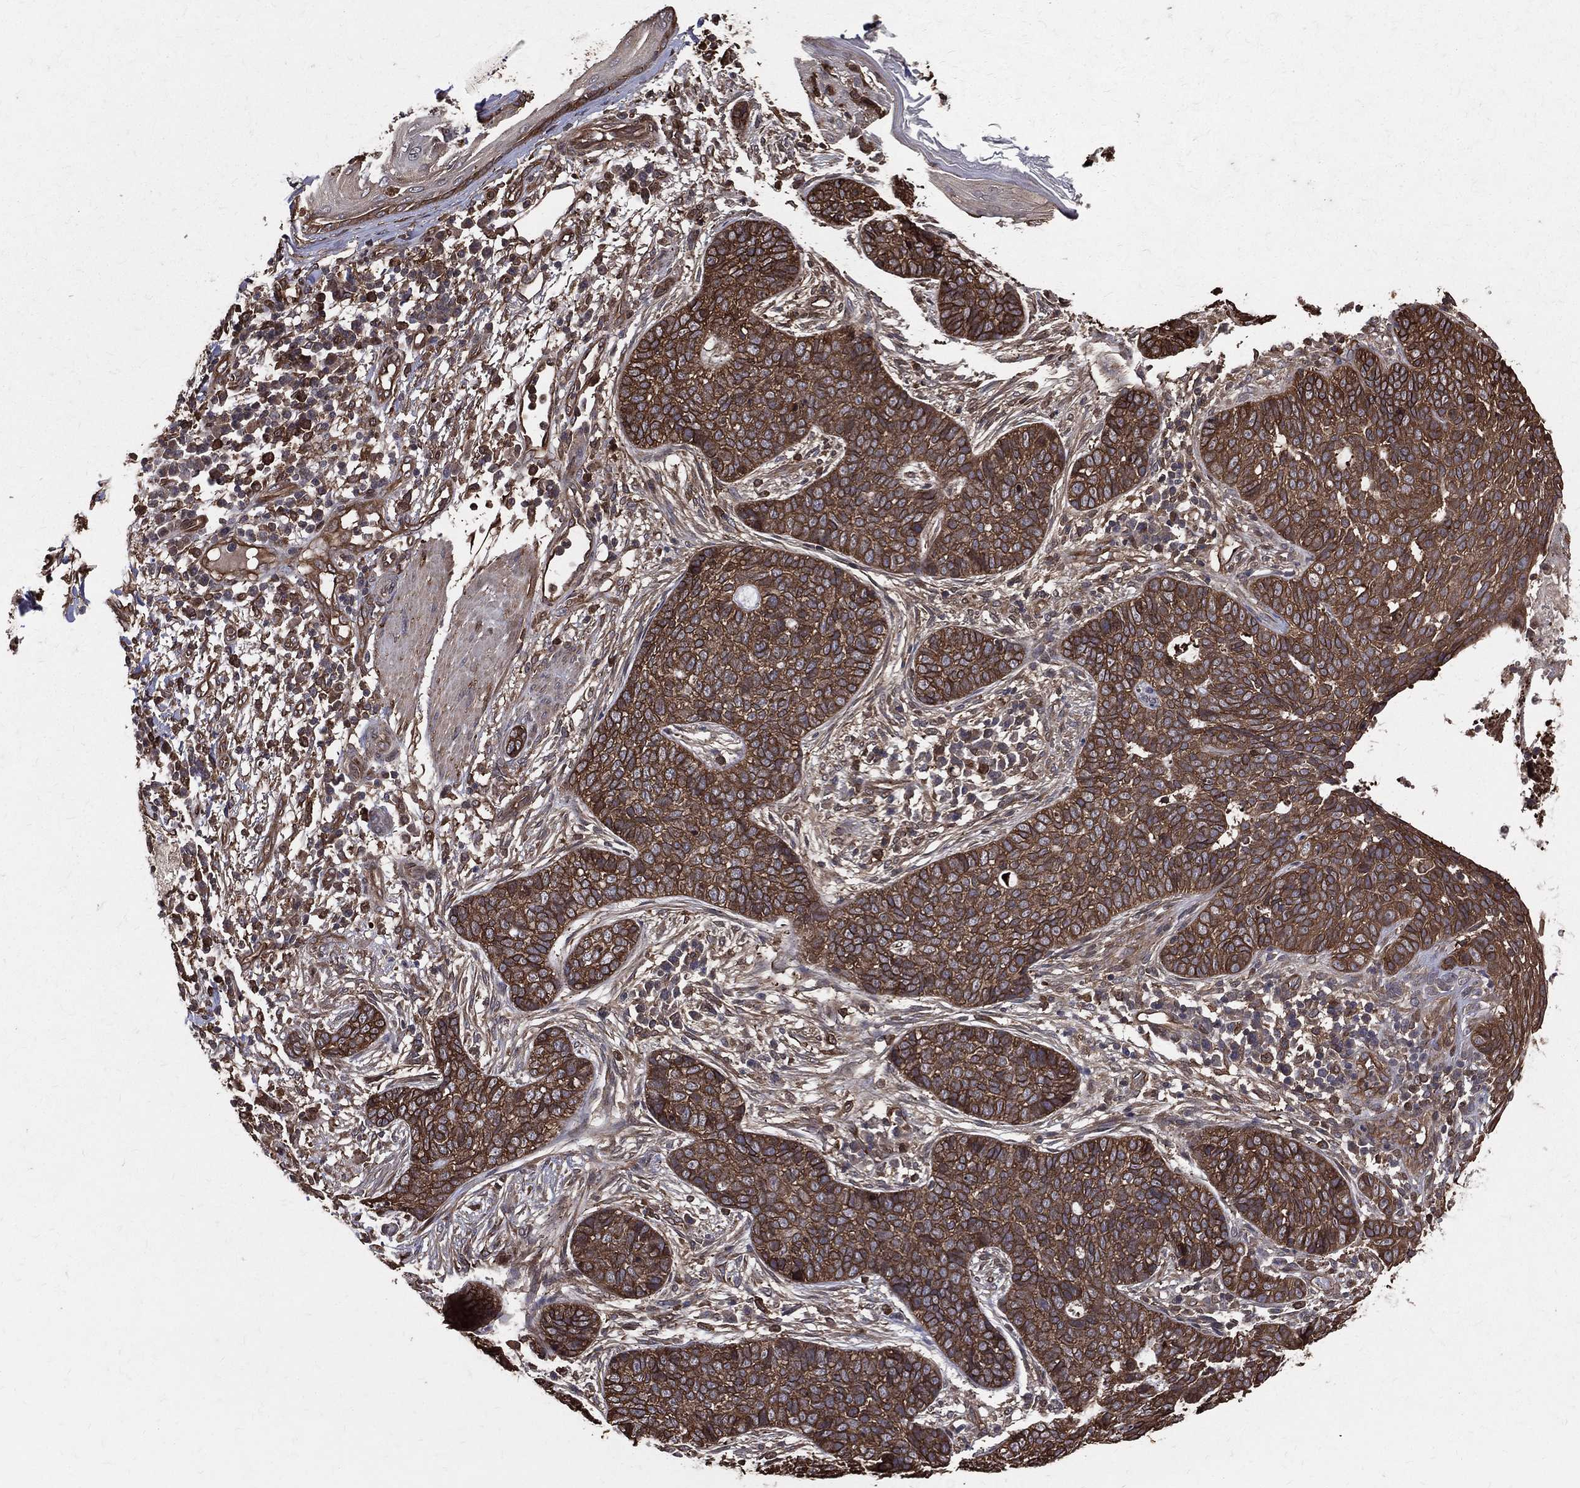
{"staining": {"intensity": "strong", "quantity": ">75%", "location": "cytoplasmic/membranous"}, "tissue": "skin cancer", "cell_type": "Tumor cells", "image_type": "cancer", "snomed": [{"axis": "morphology", "description": "Squamous cell carcinoma, NOS"}, {"axis": "topography", "description": "Skin"}], "caption": "Immunohistochemical staining of skin squamous cell carcinoma shows high levels of strong cytoplasmic/membranous positivity in about >75% of tumor cells.", "gene": "DPYSL2", "patient": {"sex": "male", "age": 88}}